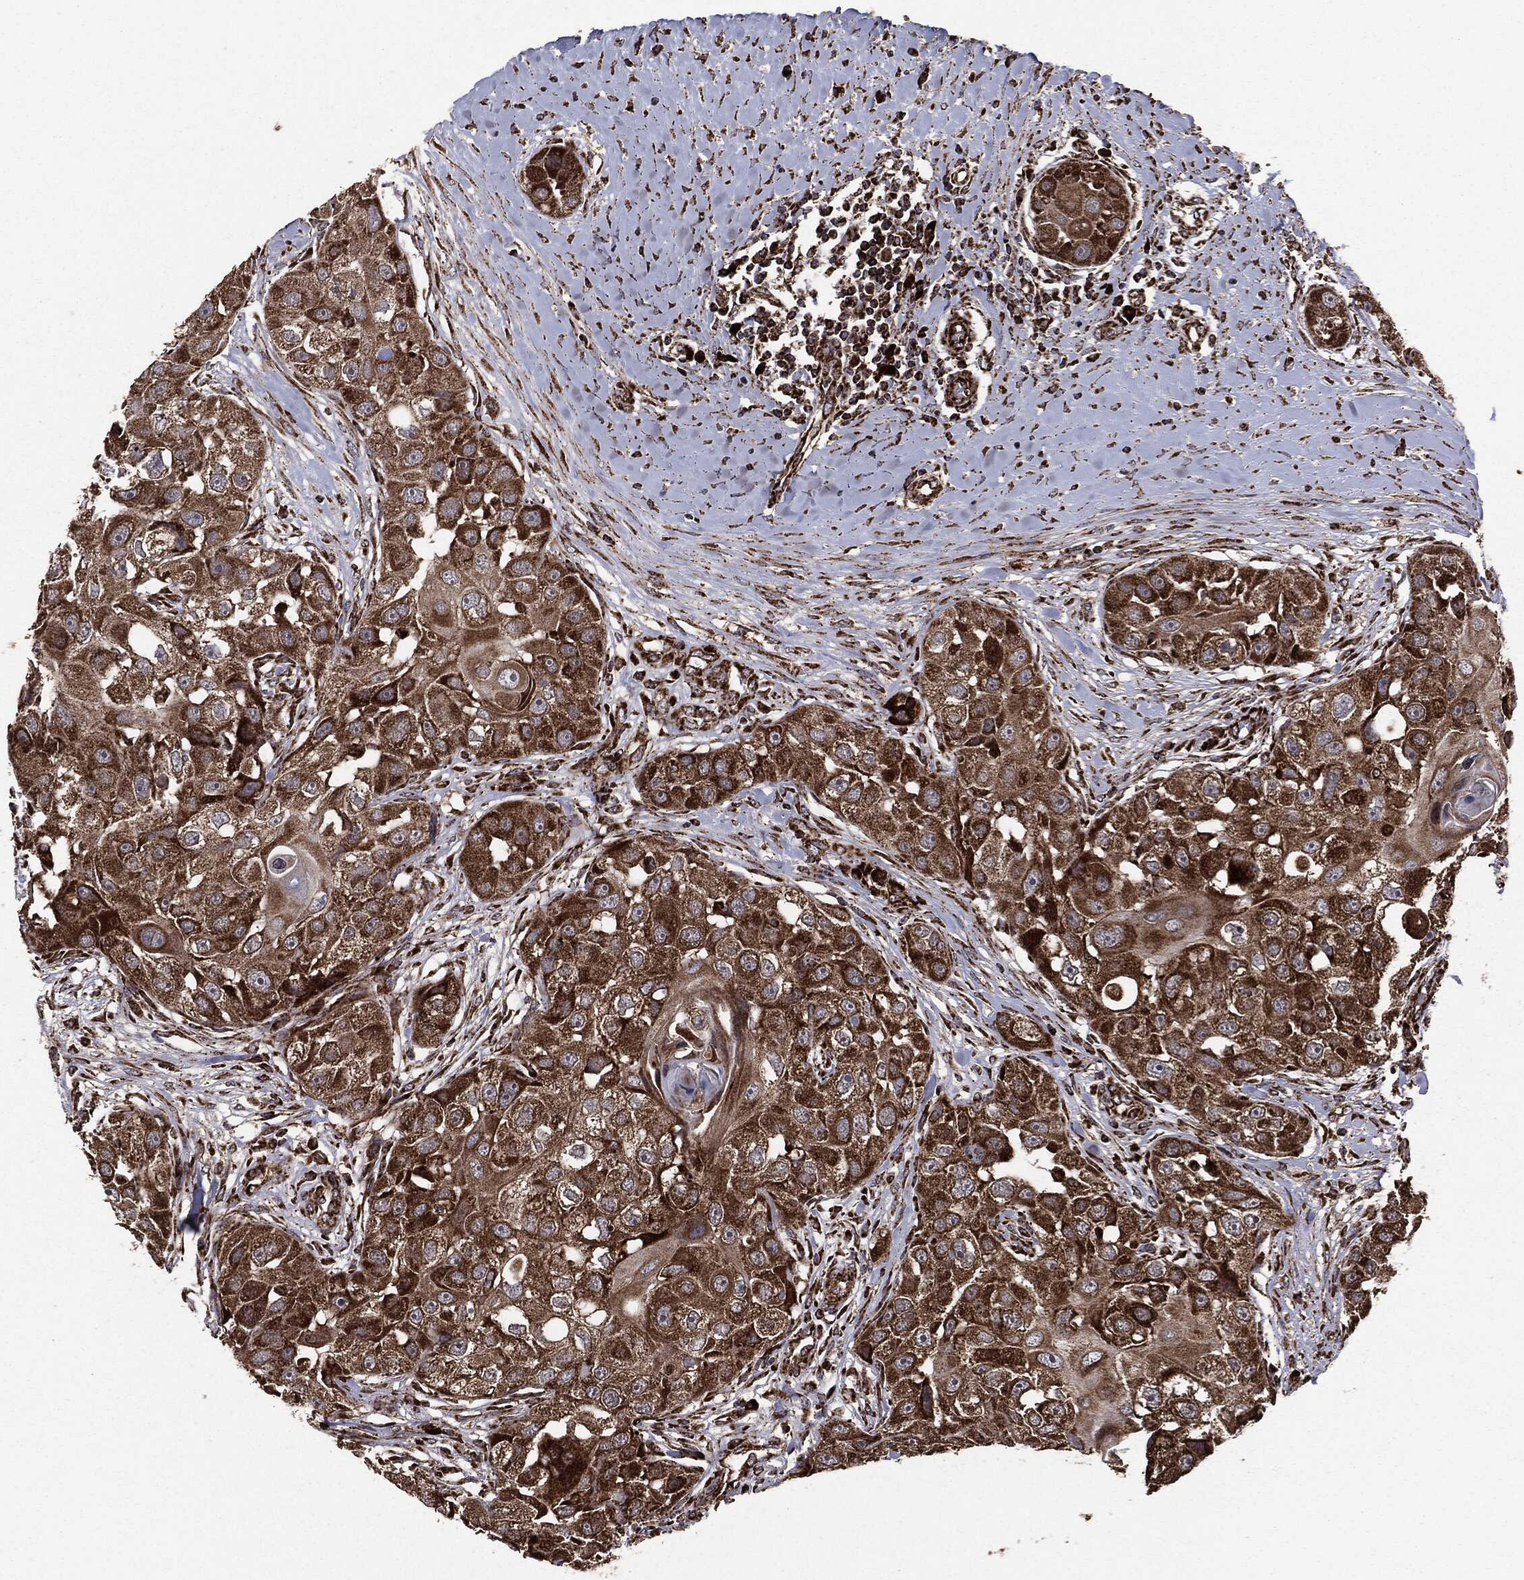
{"staining": {"intensity": "strong", "quantity": ">75%", "location": "cytoplasmic/membranous"}, "tissue": "head and neck cancer", "cell_type": "Tumor cells", "image_type": "cancer", "snomed": [{"axis": "morphology", "description": "Normal tissue, NOS"}, {"axis": "morphology", "description": "Squamous cell carcinoma, NOS"}, {"axis": "topography", "description": "Skeletal muscle"}, {"axis": "topography", "description": "Head-Neck"}], "caption": "Protein positivity by immunohistochemistry reveals strong cytoplasmic/membranous staining in about >75% of tumor cells in head and neck cancer (squamous cell carcinoma). (IHC, brightfield microscopy, high magnification).", "gene": "MAP2K1", "patient": {"sex": "male", "age": 51}}